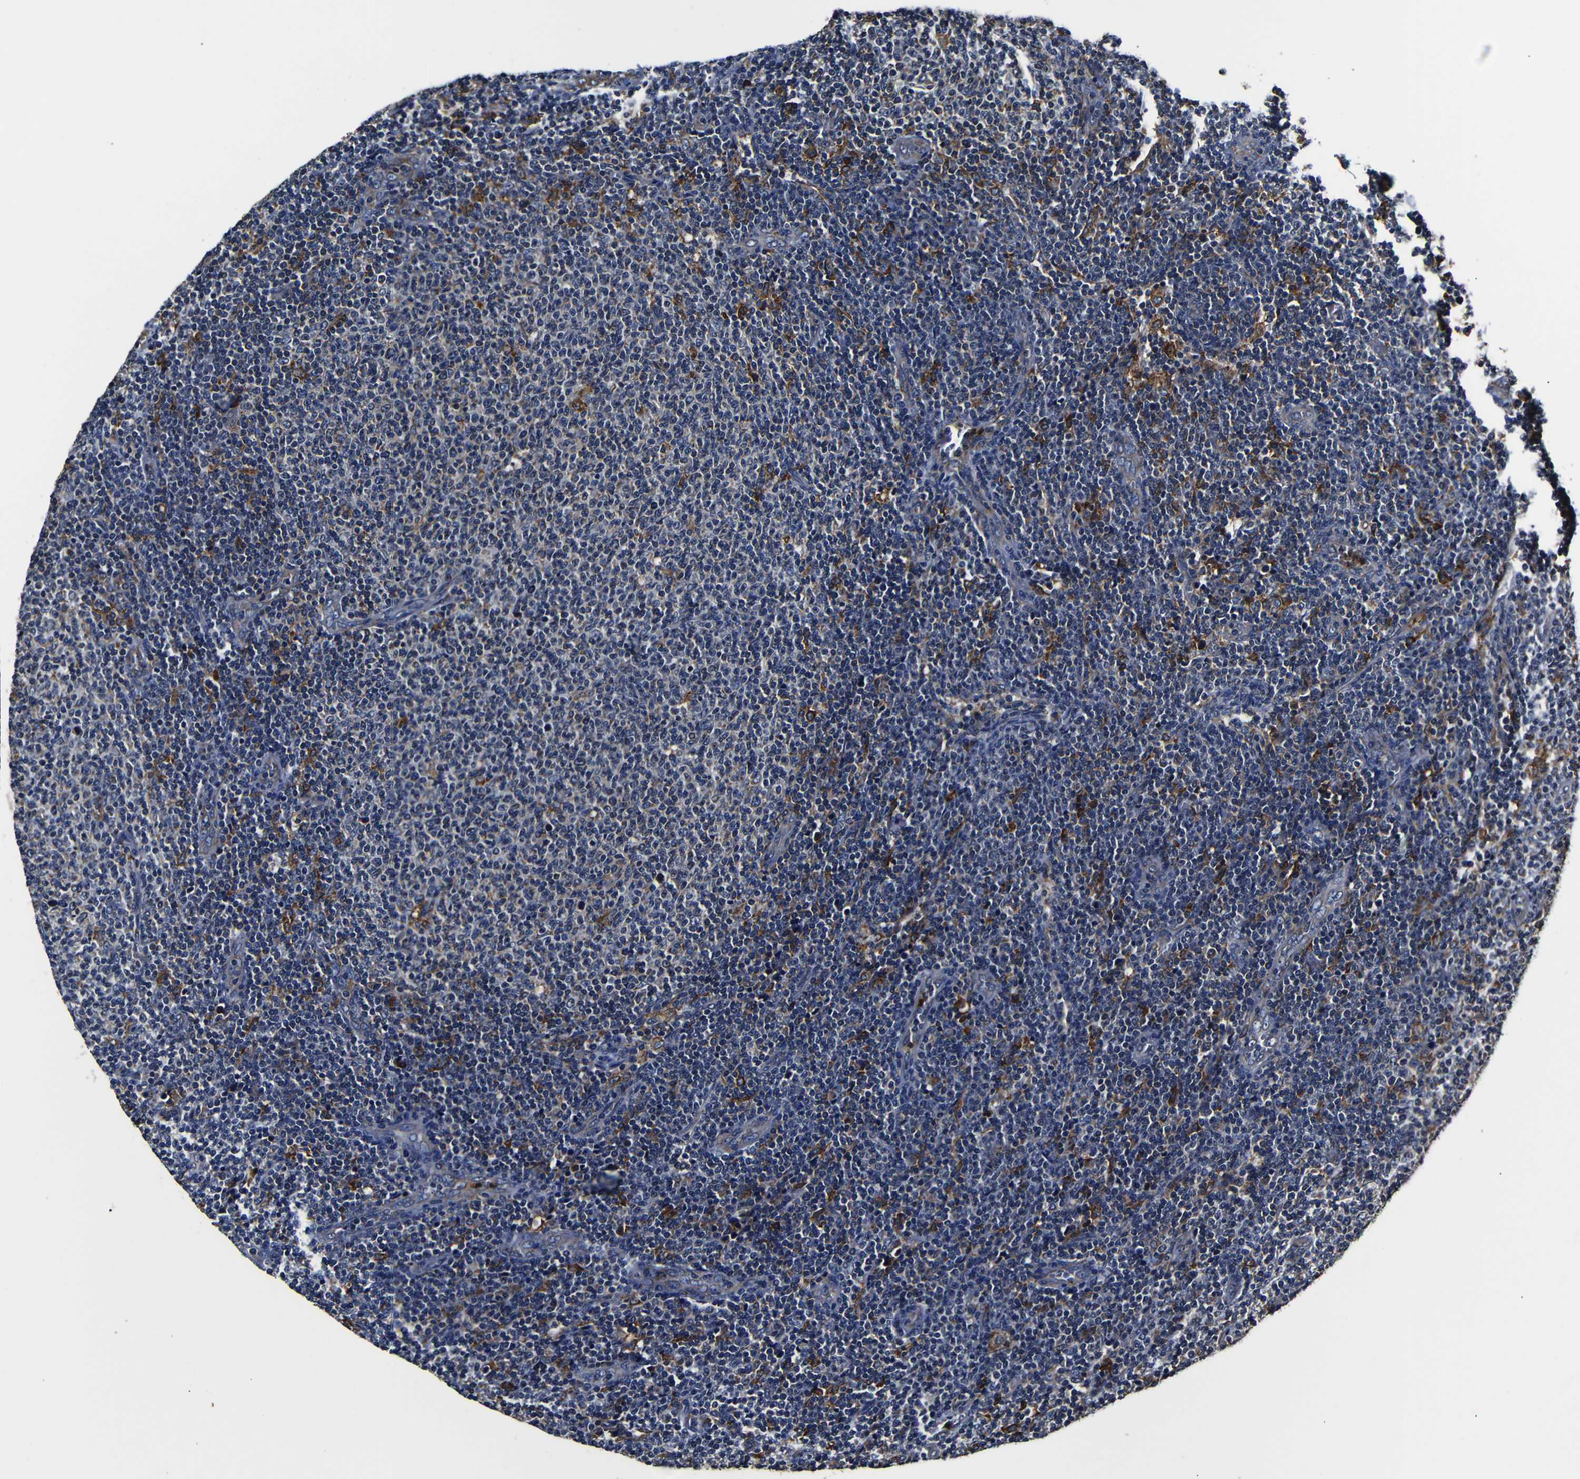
{"staining": {"intensity": "weak", "quantity": "<25%", "location": "cytoplasmic/membranous"}, "tissue": "lymphoma", "cell_type": "Tumor cells", "image_type": "cancer", "snomed": [{"axis": "morphology", "description": "Malignant lymphoma, non-Hodgkin's type, Low grade"}, {"axis": "topography", "description": "Lymph node"}], "caption": "IHC histopathology image of human malignant lymphoma, non-Hodgkin's type (low-grade) stained for a protein (brown), which reveals no positivity in tumor cells. The staining is performed using DAB brown chromogen with nuclei counter-stained in using hematoxylin.", "gene": "SCN9A", "patient": {"sex": "male", "age": 66}}